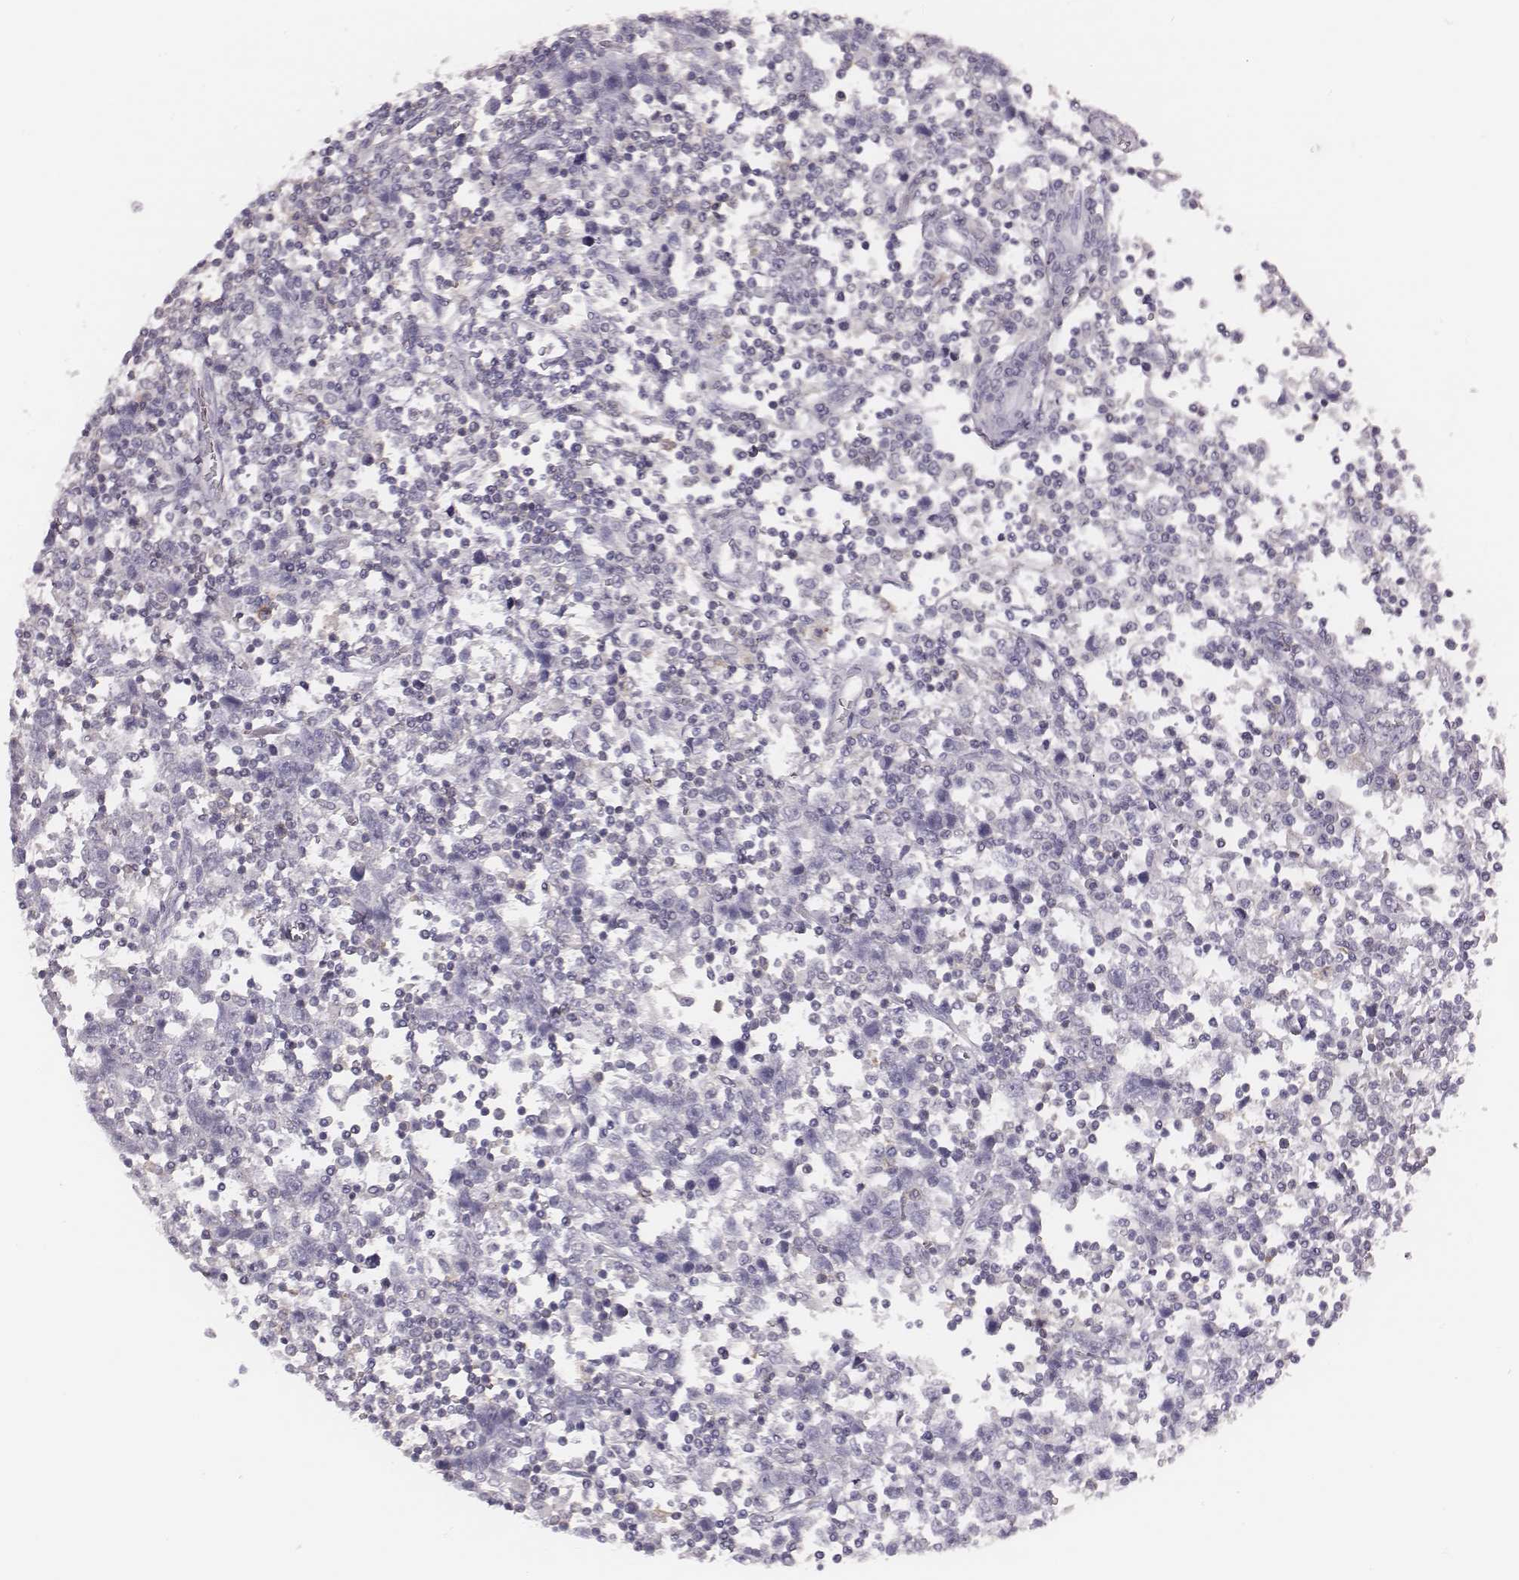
{"staining": {"intensity": "negative", "quantity": "none", "location": "none"}, "tissue": "testis cancer", "cell_type": "Tumor cells", "image_type": "cancer", "snomed": [{"axis": "morphology", "description": "Seminoma, NOS"}, {"axis": "topography", "description": "Testis"}], "caption": "Testis seminoma was stained to show a protein in brown. There is no significant positivity in tumor cells.", "gene": "ZNF365", "patient": {"sex": "male", "age": 34}}